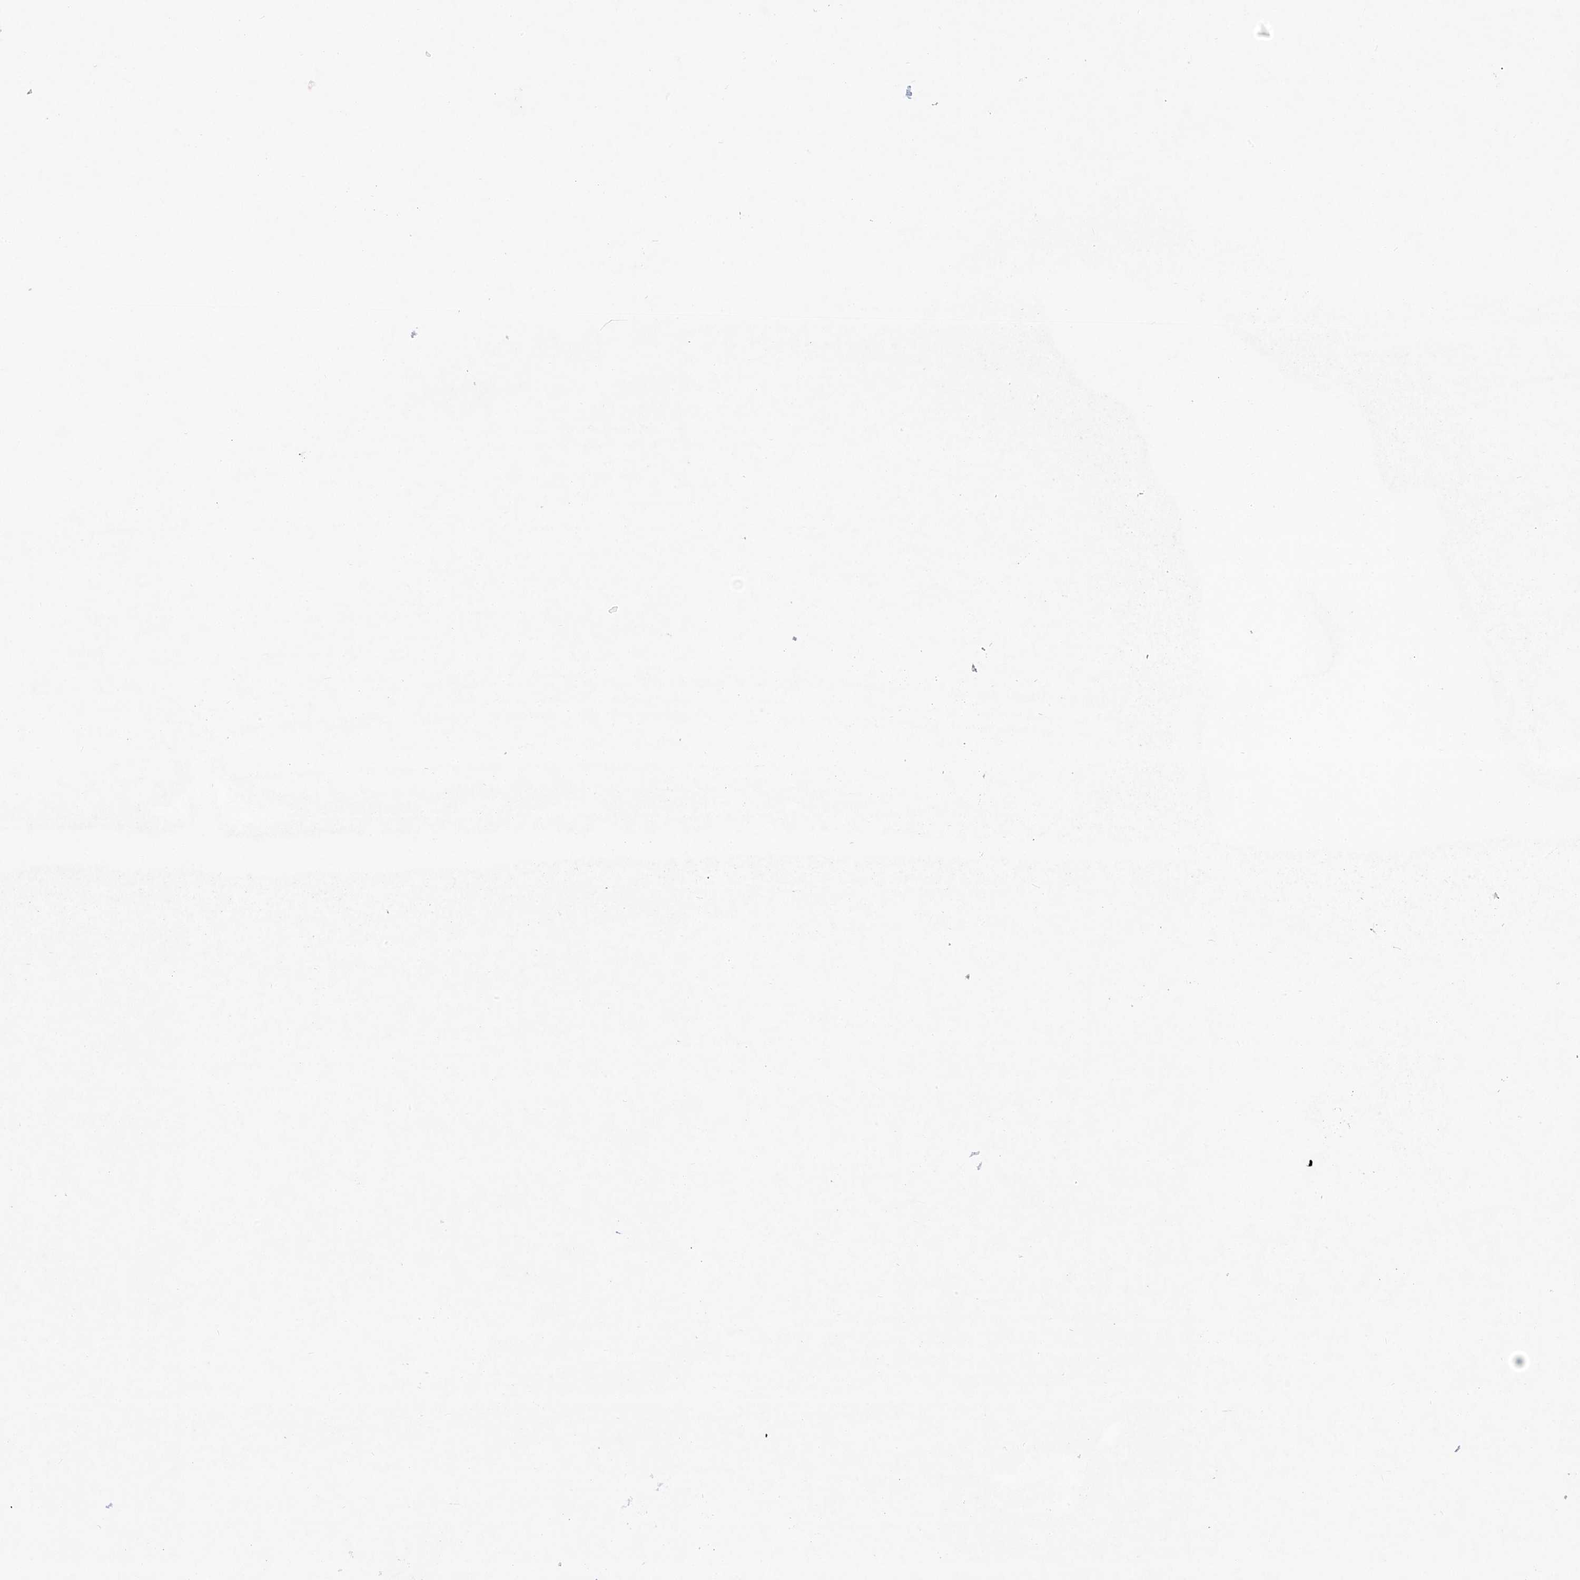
{"staining": {"intensity": "weak", "quantity": ">75%", "location": "cytoplasmic/membranous"}, "tissue": "pancreatic cancer", "cell_type": "Tumor cells", "image_type": "cancer", "snomed": [{"axis": "morphology", "description": "Adenocarcinoma, NOS"}, {"axis": "topography", "description": "Pancreas"}], "caption": "This photomicrograph exhibits pancreatic adenocarcinoma stained with immunohistochemistry (IHC) to label a protein in brown. The cytoplasmic/membranous of tumor cells show weak positivity for the protein. Nuclei are counter-stained blue.", "gene": "ADAMTS12", "patient": {"sex": "female", "age": 72}}